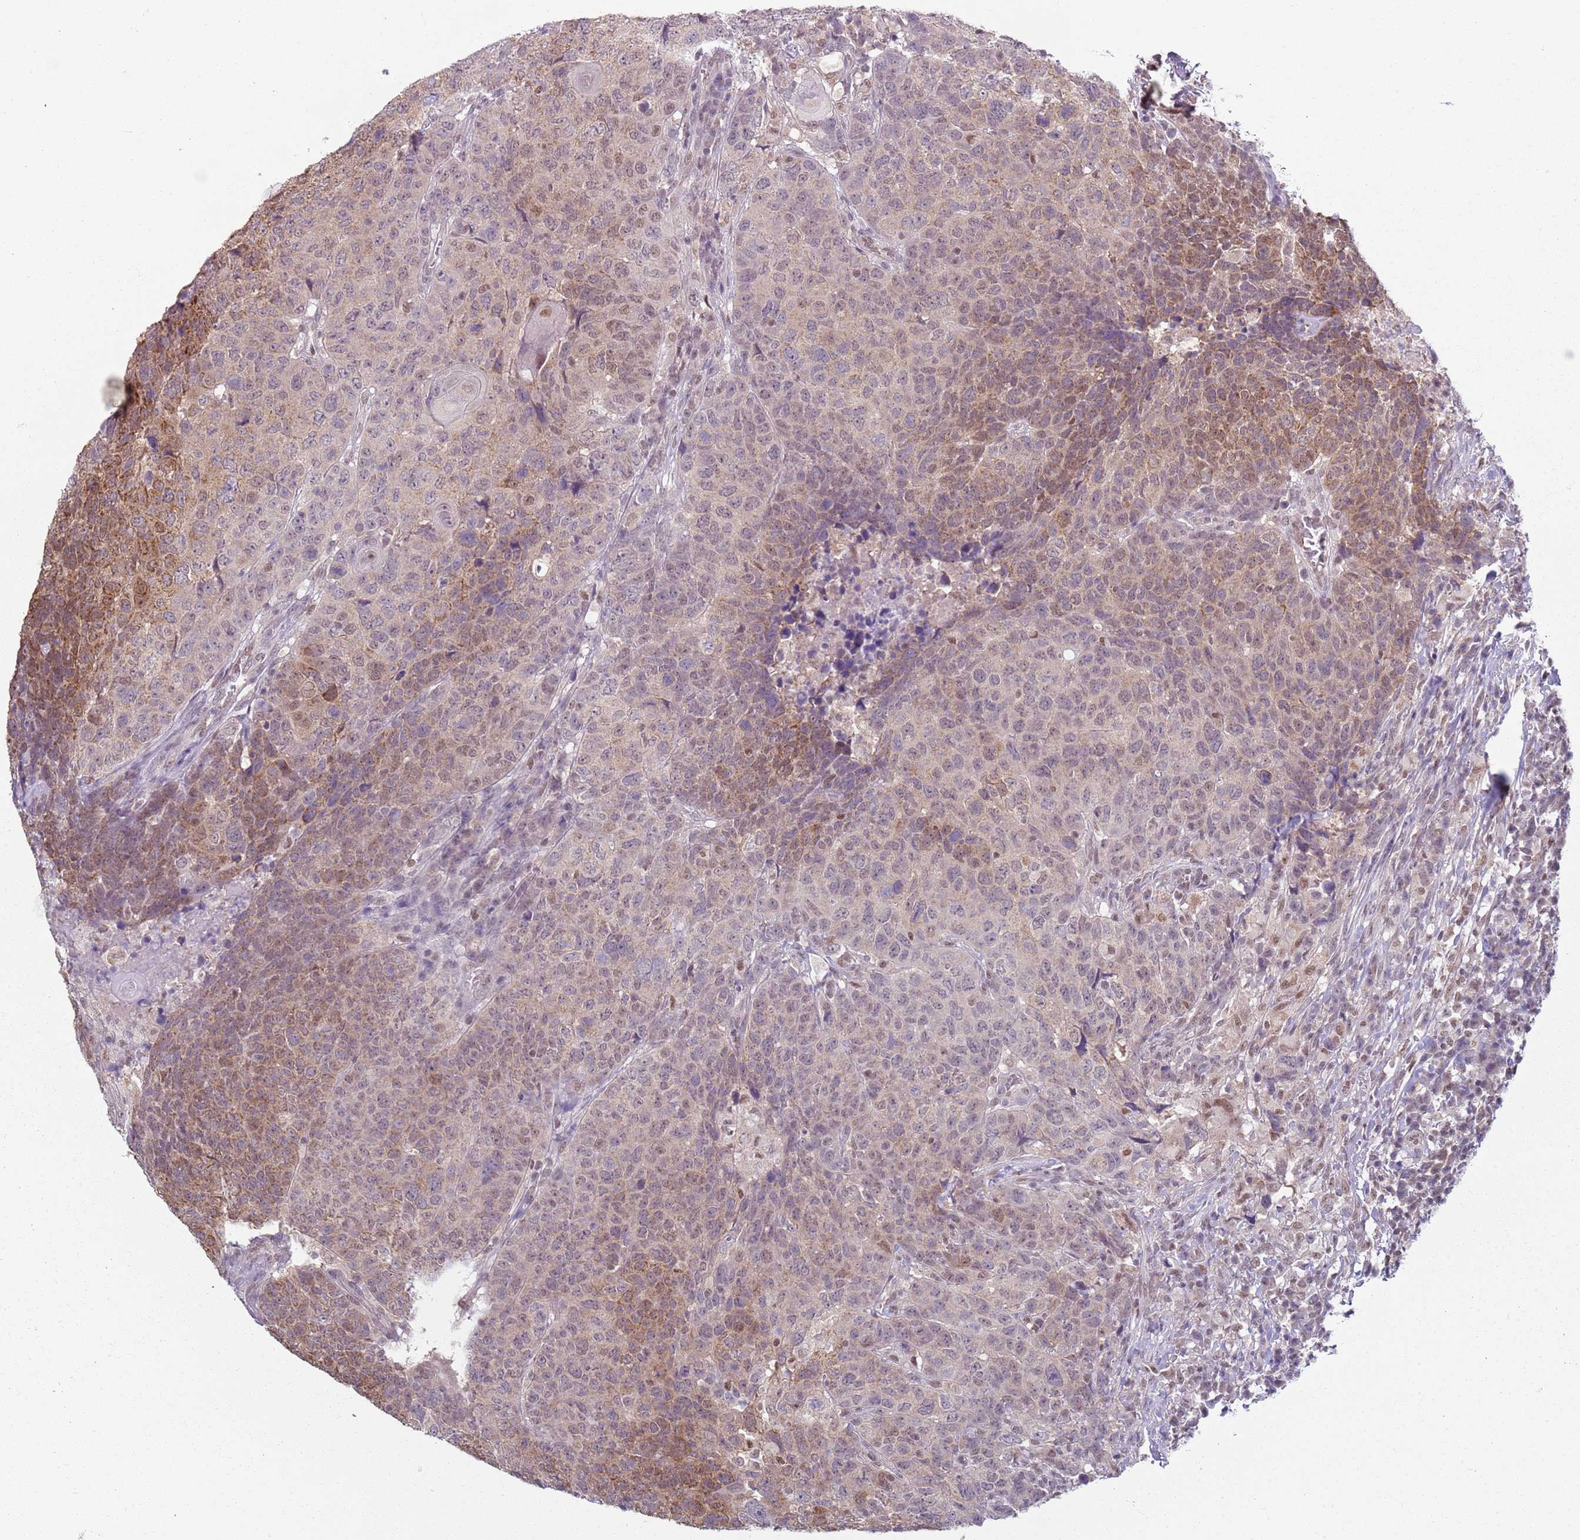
{"staining": {"intensity": "weak", "quantity": "25%-75%", "location": "cytoplasmic/membranous,nuclear"}, "tissue": "head and neck cancer", "cell_type": "Tumor cells", "image_type": "cancer", "snomed": [{"axis": "morphology", "description": "Normal tissue, NOS"}, {"axis": "morphology", "description": "Squamous cell carcinoma, NOS"}, {"axis": "topography", "description": "Skeletal muscle"}, {"axis": "topography", "description": "Vascular tissue"}, {"axis": "topography", "description": "Peripheral nerve tissue"}, {"axis": "topography", "description": "Head-Neck"}], "caption": "A micrograph of human squamous cell carcinoma (head and neck) stained for a protein reveals weak cytoplasmic/membranous and nuclear brown staining in tumor cells.", "gene": "SMARCAL1", "patient": {"sex": "male", "age": 66}}